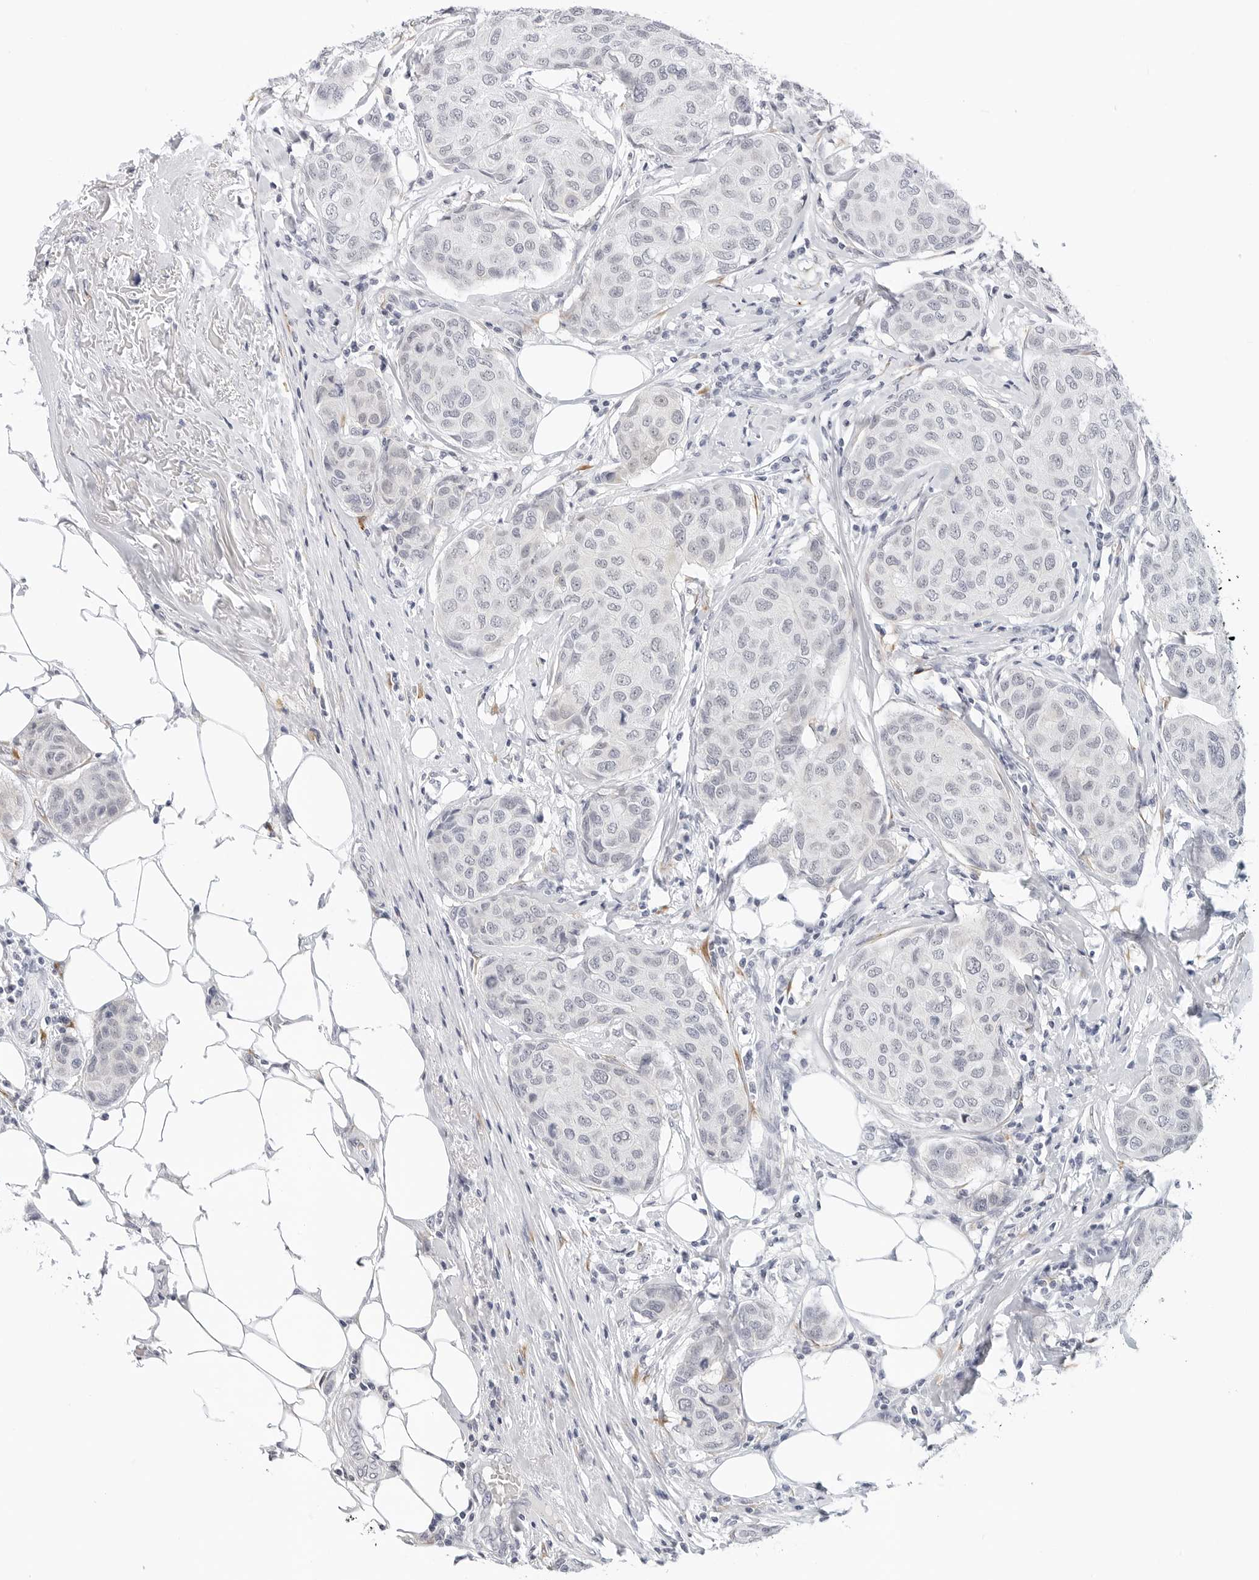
{"staining": {"intensity": "negative", "quantity": "none", "location": "none"}, "tissue": "breast cancer", "cell_type": "Tumor cells", "image_type": "cancer", "snomed": [{"axis": "morphology", "description": "Duct carcinoma"}, {"axis": "topography", "description": "Breast"}], "caption": "Breast cancer (invasive ductal carcinoma) stained for a protein using IHC exhibits no positivity tumor cells.", "gene": "TSEN2", "patient": {"sex": "female", "age": 80}}